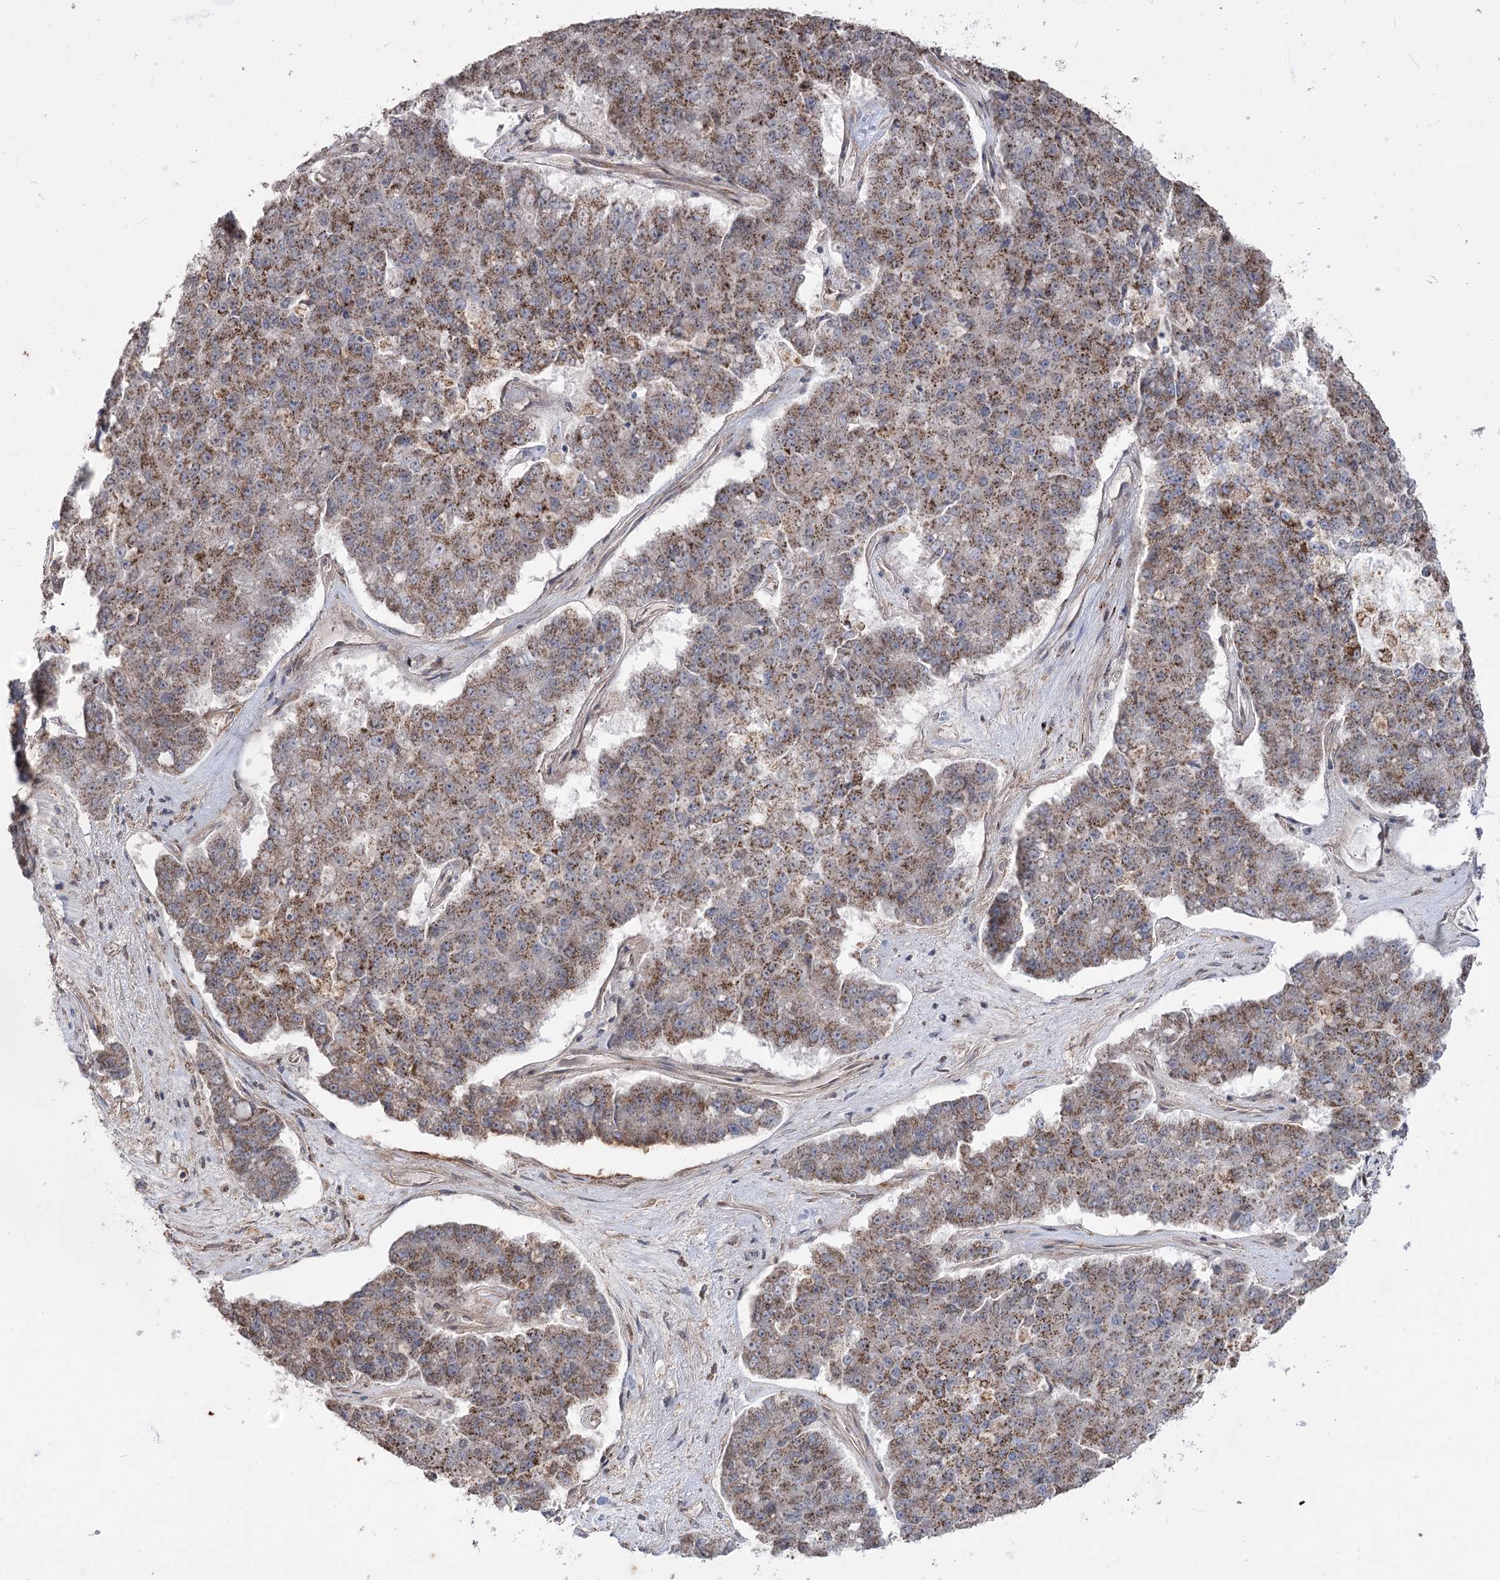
{"staining": {"intensity": "moderate", "quantity": "25%-75%", "location": "cytoplasmic/membranous"}, "tissue": "pancreatic cancer", "cell_type": "Tumor cells", "image_type": "cancer", "snomed": [{"axis": "morphology", "description": "Adenocarcinoma, NOS"}, {"axis": "topography", "description": "Pancreas"}], "caption": "Immunohistochemistry staining of pancreatic cancer (adenocarcinoma), which exhibits medium levels of moderate cytoplasmic/membranous staining in approximately 25%-75% of tumor cells indicating moderate cytoplasmic/membranous protein staining. The staining was performed using DAB (3,3'-diaminobenzidine) (brown) for protein detection and nuclei were counterstained in hematoxylin (blue).", "gene": "ZSCAN23", "patient": {"sex": "male", "age": 50}}